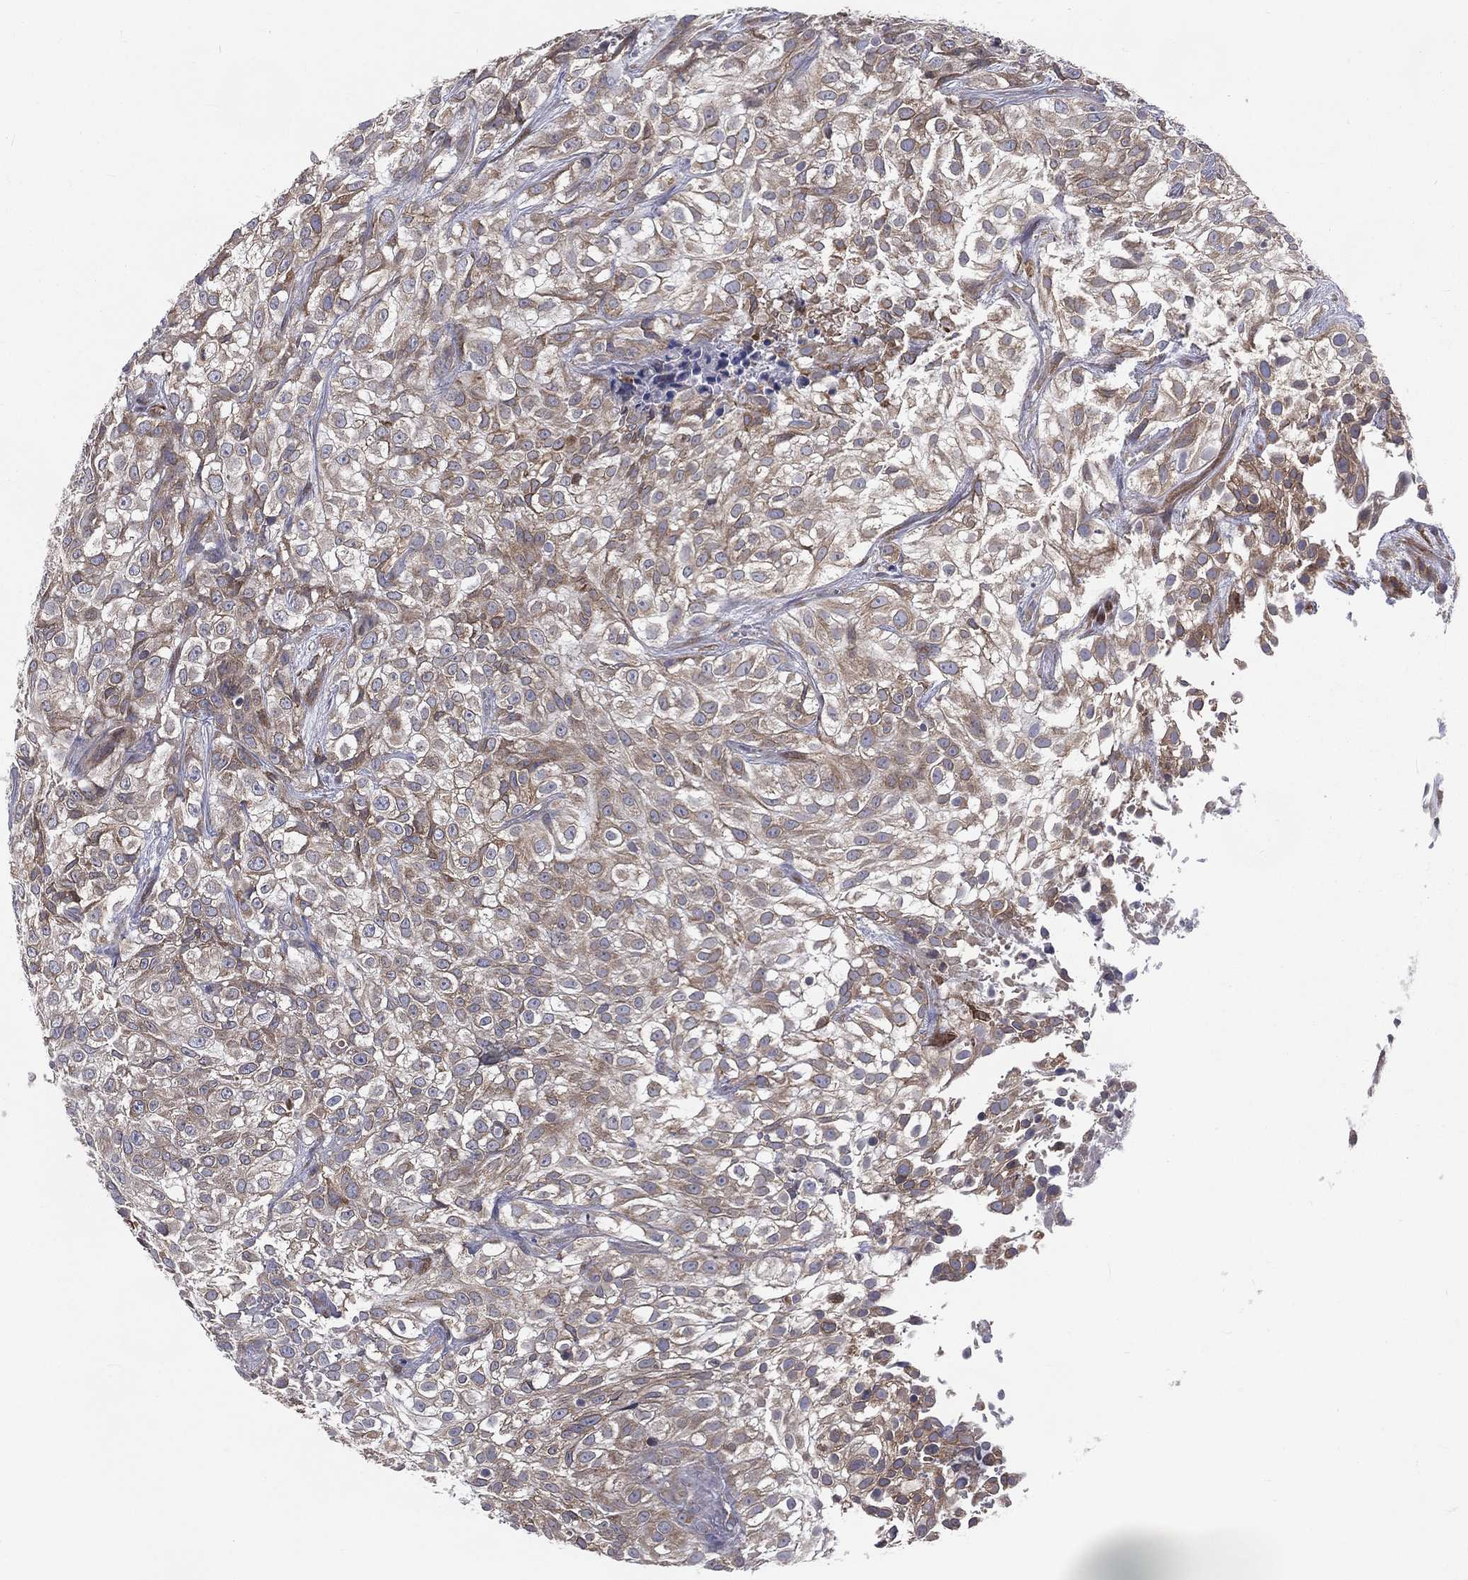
{"staining": {"intensity": "weak", "quantity": "25%-75%", "location": "cytoplasmic/membranous"}, "tissue": "urothelial cancer", "cell_type": "Tumor cells", "image_type": "cancer", "snomed": [{"axis": "morphology", "description": "Urothelial carcinoma, High grade"}, {"axis": "topography", "description": "Urinary bladder"}], "caption": "Weak cytoplasmic/membranous protein positivity is seen in about 25%-75% of tumor cells in urothelial cancer.", "gene": "PGRMC1", "patient": {"sex": "male", "age": 56}}